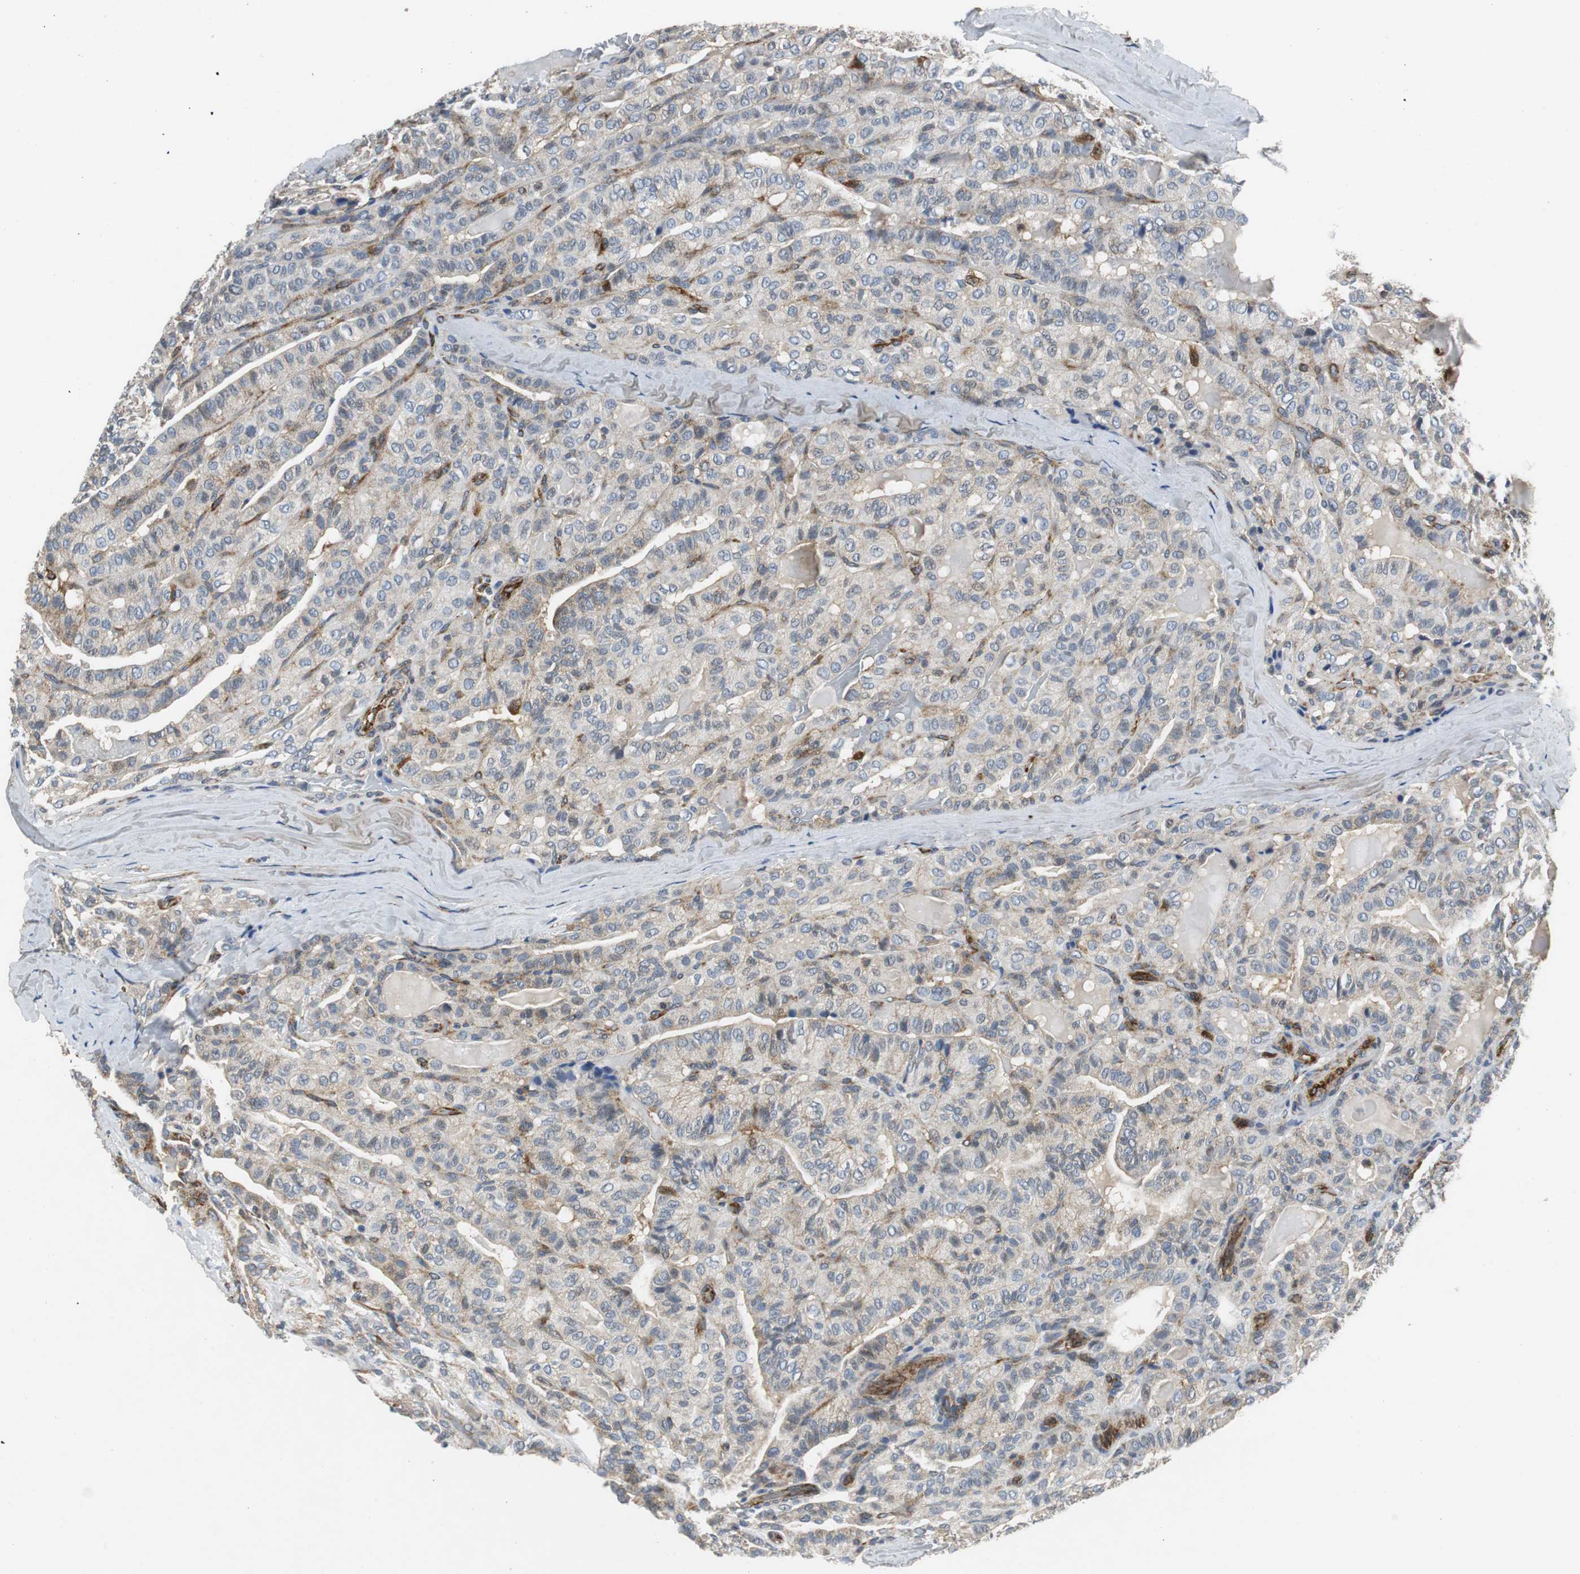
{"staining": {"intensity": "weak", "quantity": "25%-75%", "location": "cytoplasmic/membranous"}, "tissue": "thyroid cancer", "cell_type": "Tumor cells", "image_type": "cancer", "snomed": [{"axis": "morphology", "description": "Papillary adenocarcinoma, NOS"}, {"axis": "topography", "description": "Thyroid gland"}], "caption": "Protein expression analysis of human thyroid papillary adenocarcinoma reveals weak cytoplasmic/membranous expression in approximately 25%-75% of tumor cells. Ihc stains the protein of interest in brown and the nuclei are stained blue.", "gene": "ISCU", "patient": {"sex": "male", "age": 77}}